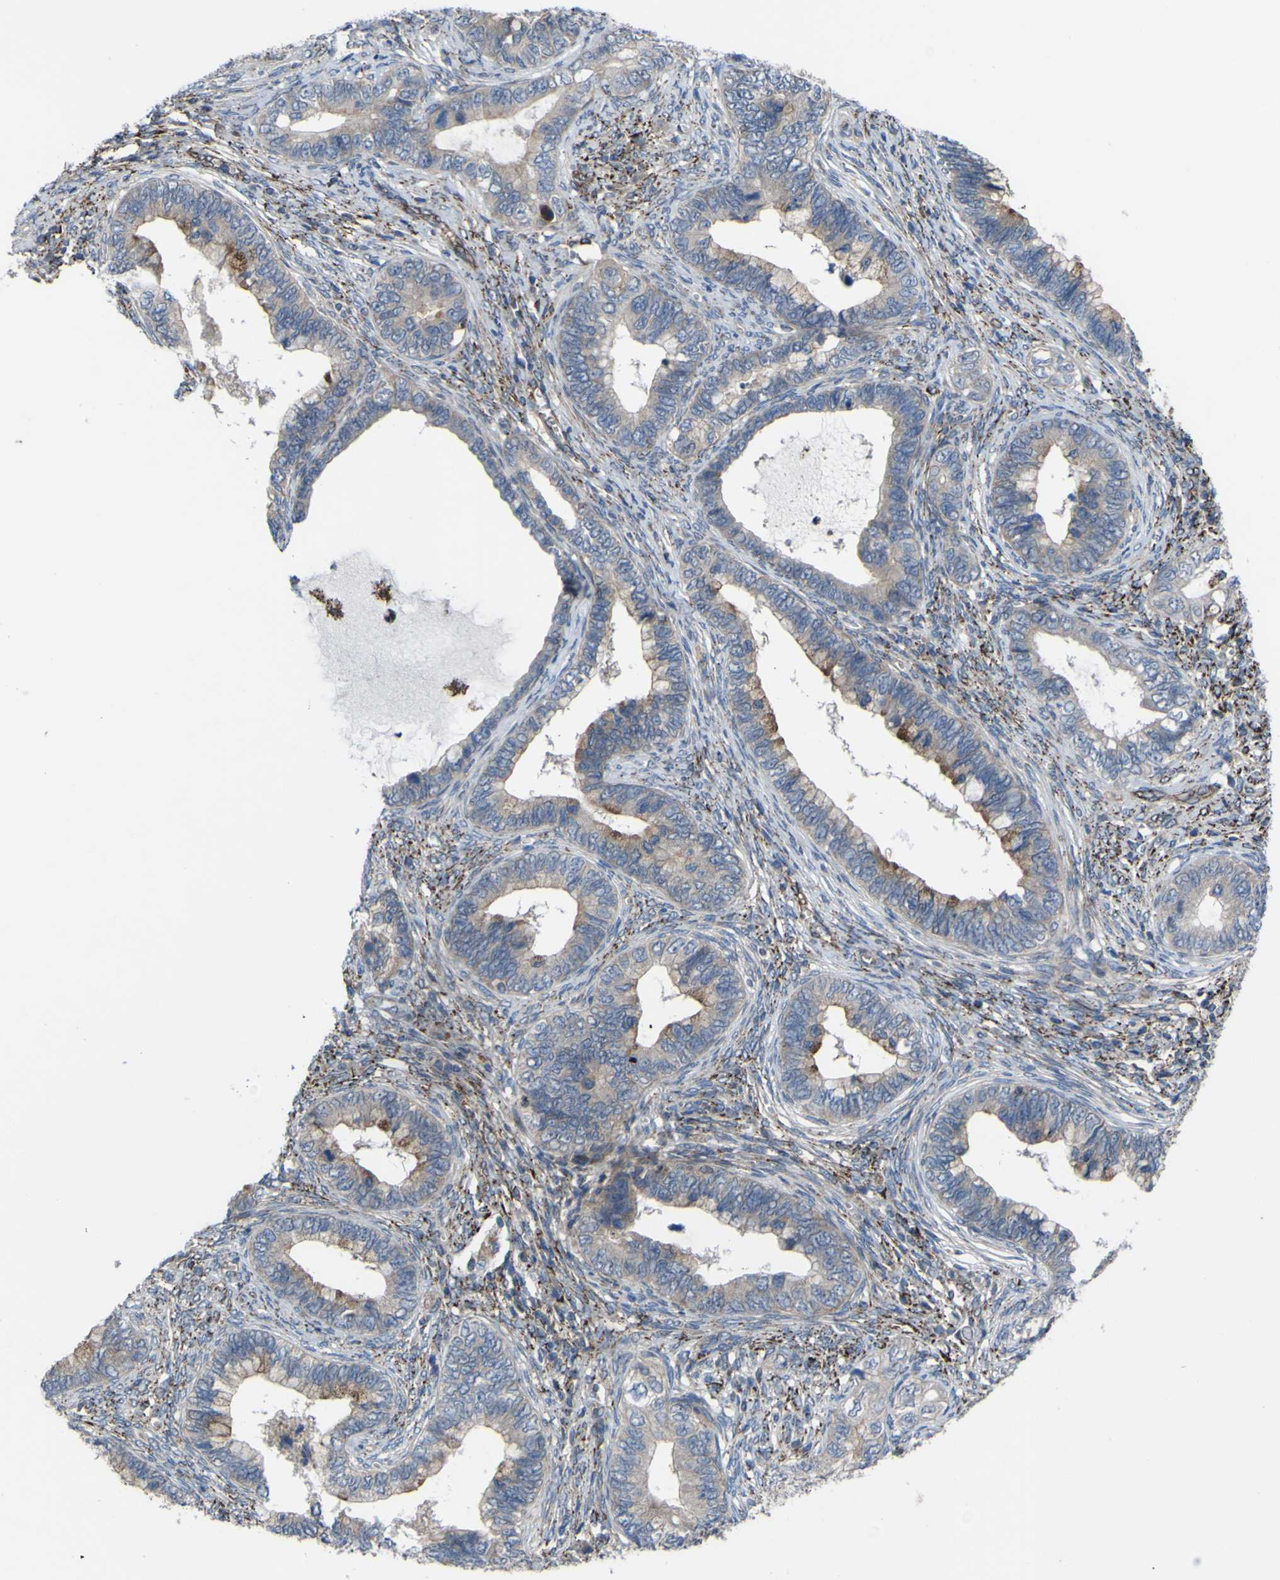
{"staining": {"intensity": "moderate", "quantity": "25%-75%", "location": "cytoplasmic/membranous"}, "tissue": "cervical cancer", "cell_type": "Tumor cells", "image_type": "cancer", "snomed": [{"axis": "morphology", "description": "Adenocarcinoma, NOS"}, {"axis": "topography", "description": "Cervix"}], "caption": "Immunohistochemical staining of adenocarcinoma (cervical) displays medium levels of moderate cytoplasmic/membranous protein positivity in approximately 25%-75% of tumor cells.", "gene": "GPLD1", "patient": {"sex": "female", "age": 44}}